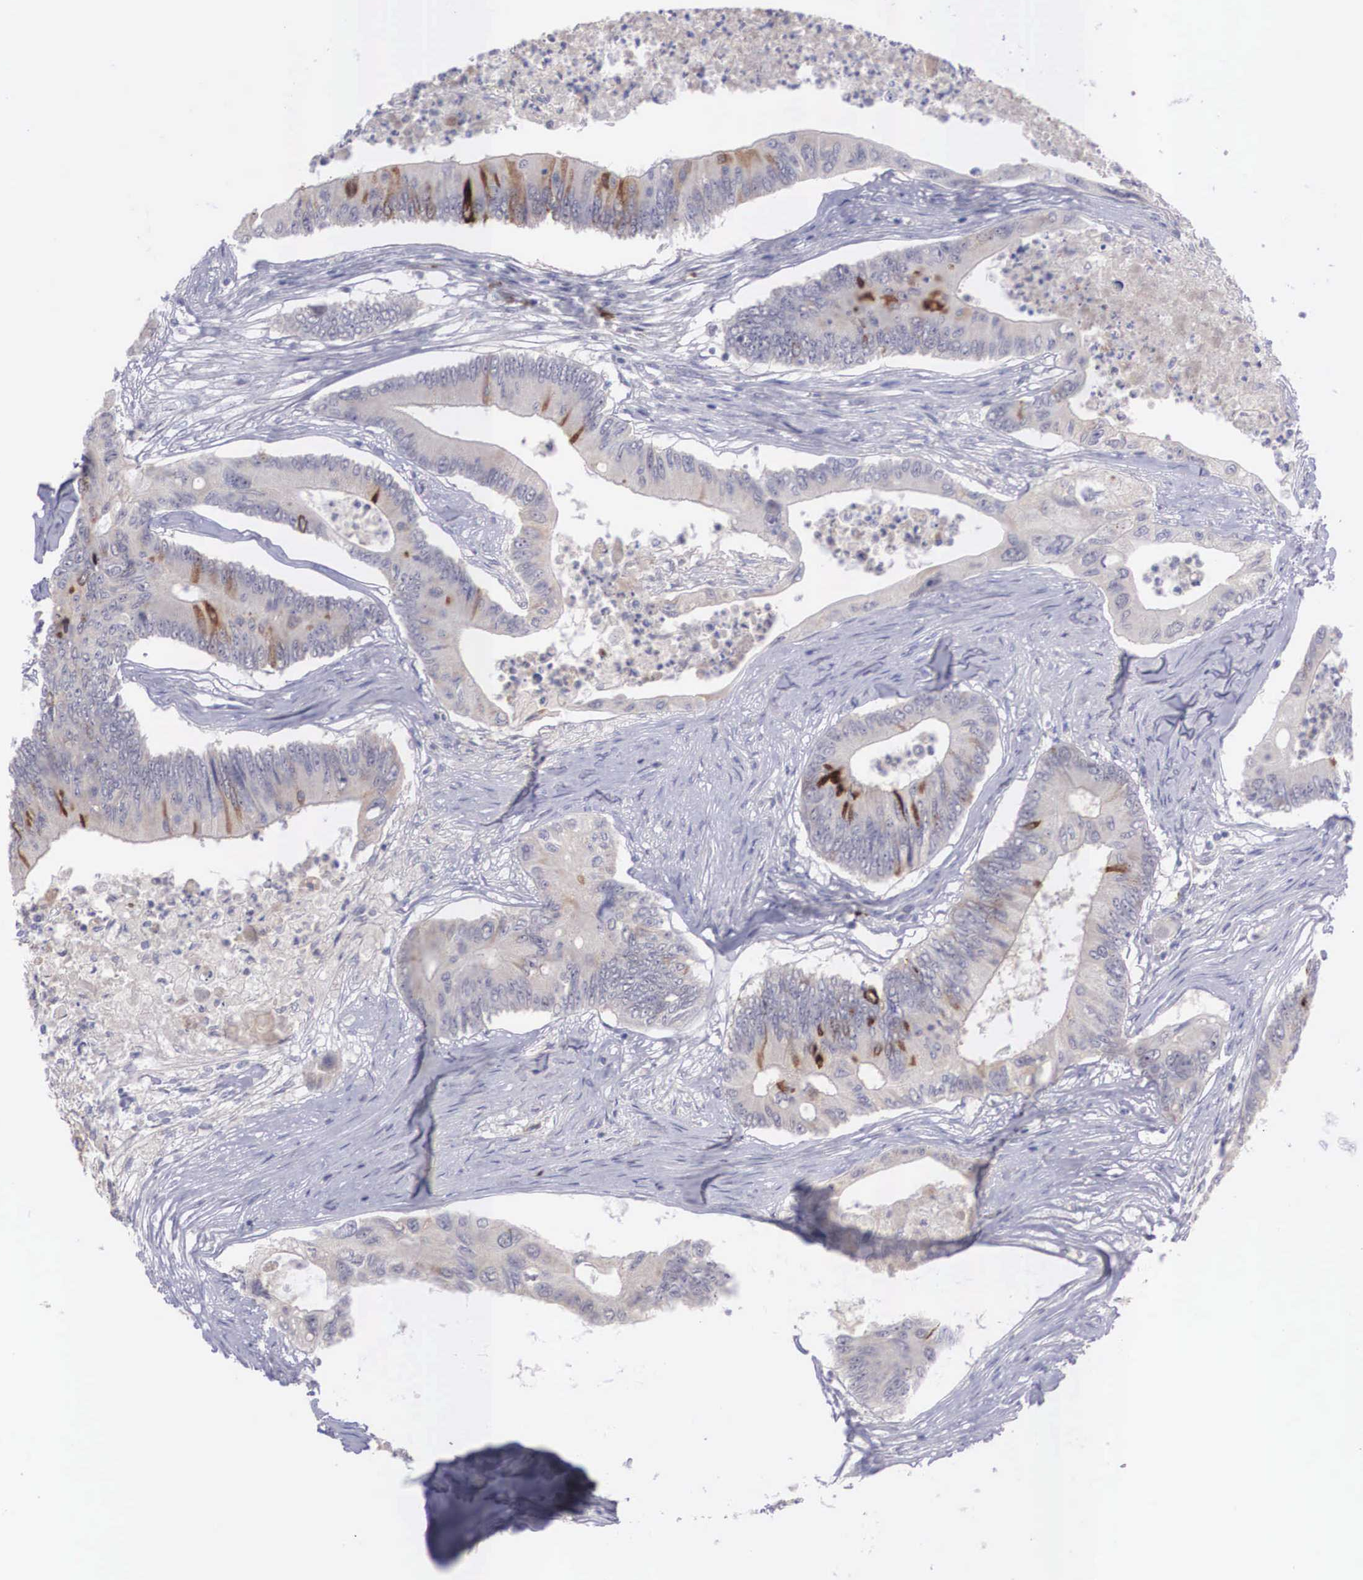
{"staining": {"intensity": "strong", "quantity": "<25%", "location": "cytoplasmic/membranous"}, "tissue": "colorectal cancer", "cell_type": "Tumor cells", "image_type": "cancer", "snomed": [{"axis": "morphology", "description": "Adenocarcinoma, NOS"}, {"axis": "topography", "description": "Colon"}], "caption": "The micrograph exhibits a brown stain indicating the presence of a protein in the cytoplasmic/membranous of tumor cells in adenocarcinoma (colorectal).", "gene": "REPS2", "patient": {"sex": "male", "age": 65}}